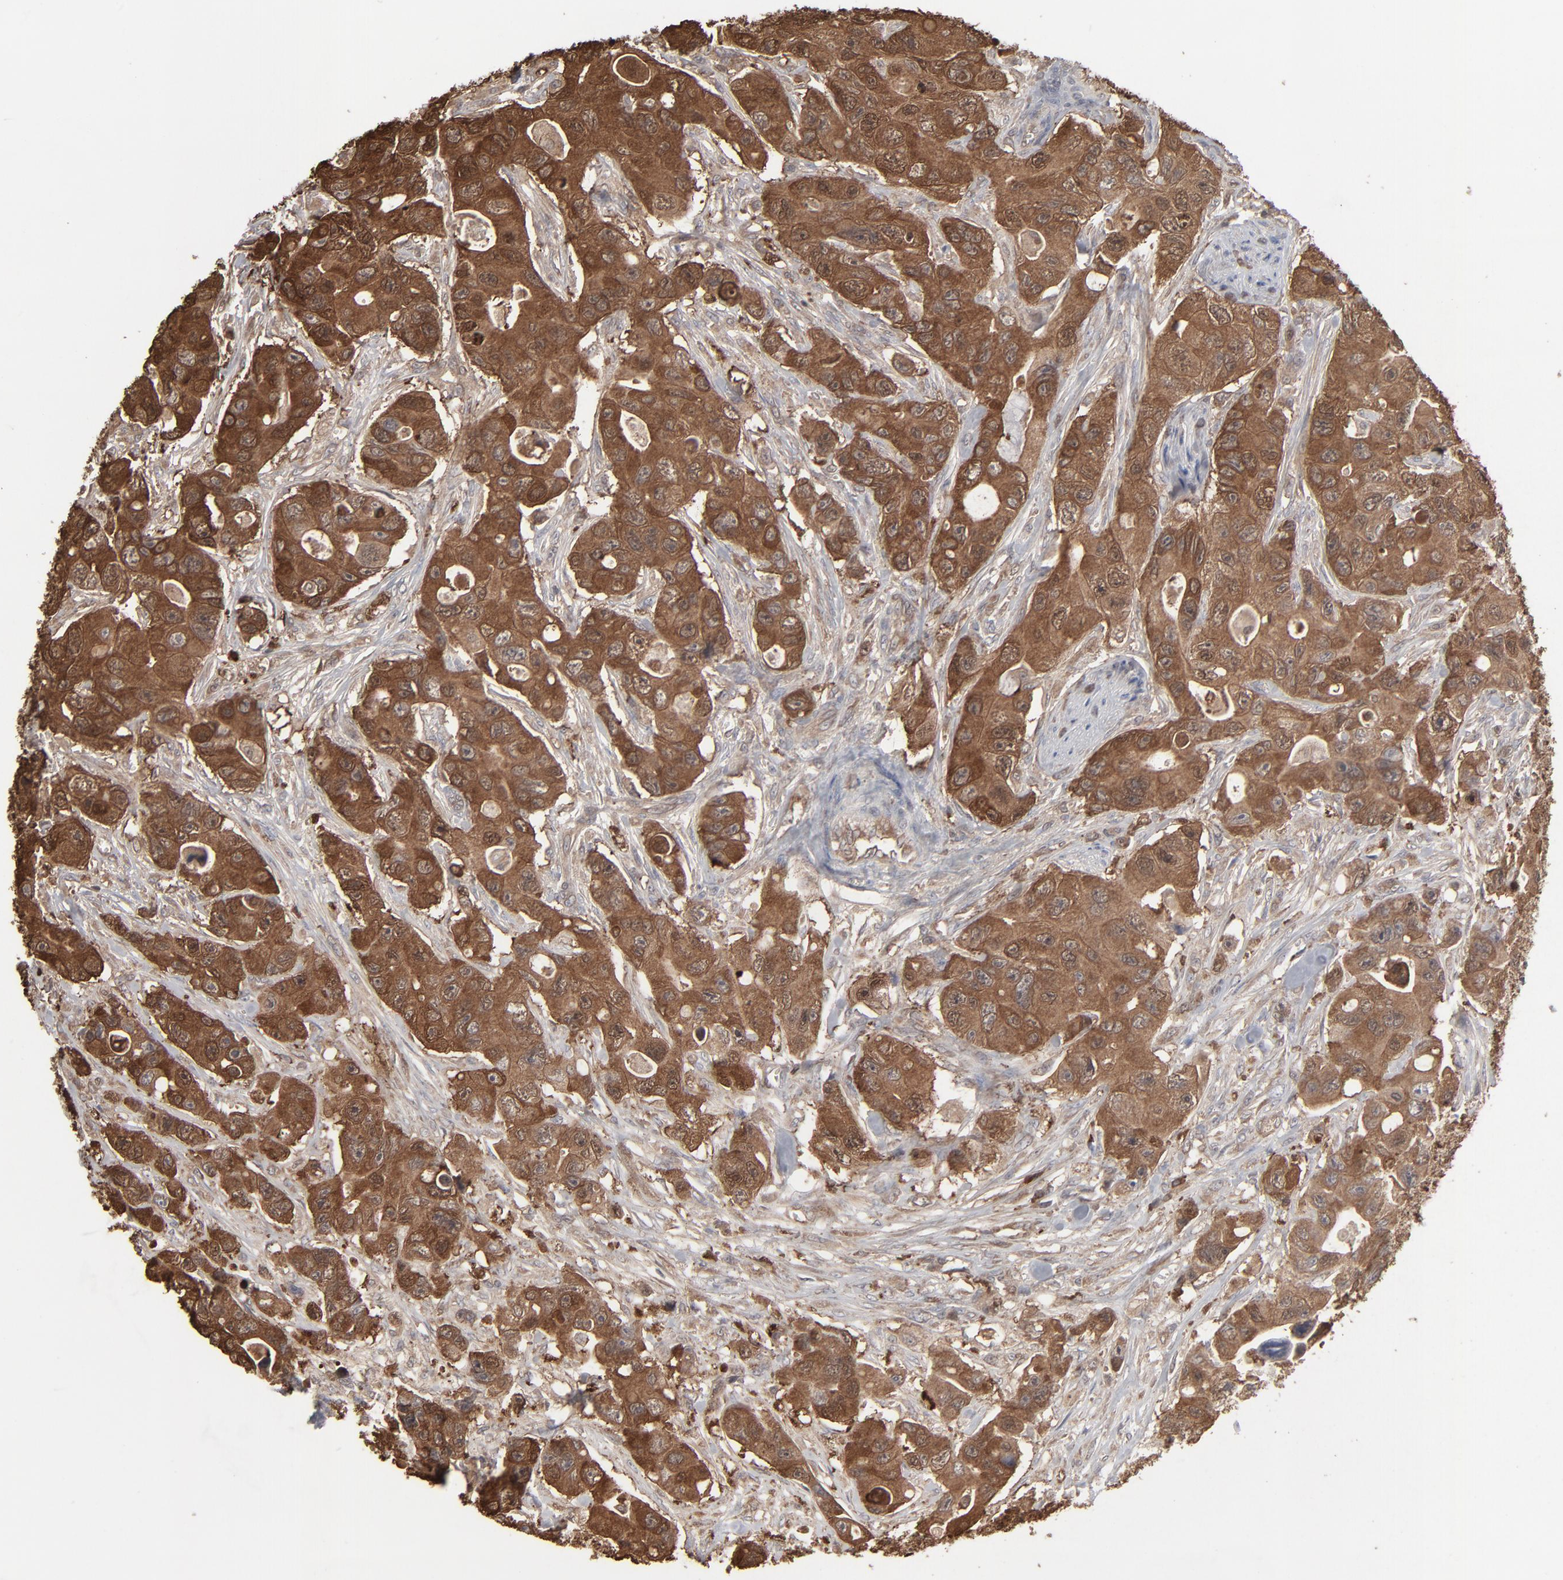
{"staining": {"intensity": "strong", "quantity": ">75%", "location": "cytoplasmic/membranous"}, "tissue": "colorectal cancer", "cell_type": "Tumor cells", "image_type": "cancer", "snomed": [{"axis": "morphology", "description": "Adenocarcinoma, NOS"}, {"axis": "topography", "description": "Colon"}], "caption": "About >75% of tumor cells in human adenocarcinoma (colorectal) display strong cytoplasmic/membranous protein positivity as visualized by brown immunohistochemical staining.", "gene": "NME1-NME2", "patient": {"sex": "female", "age": 46}}